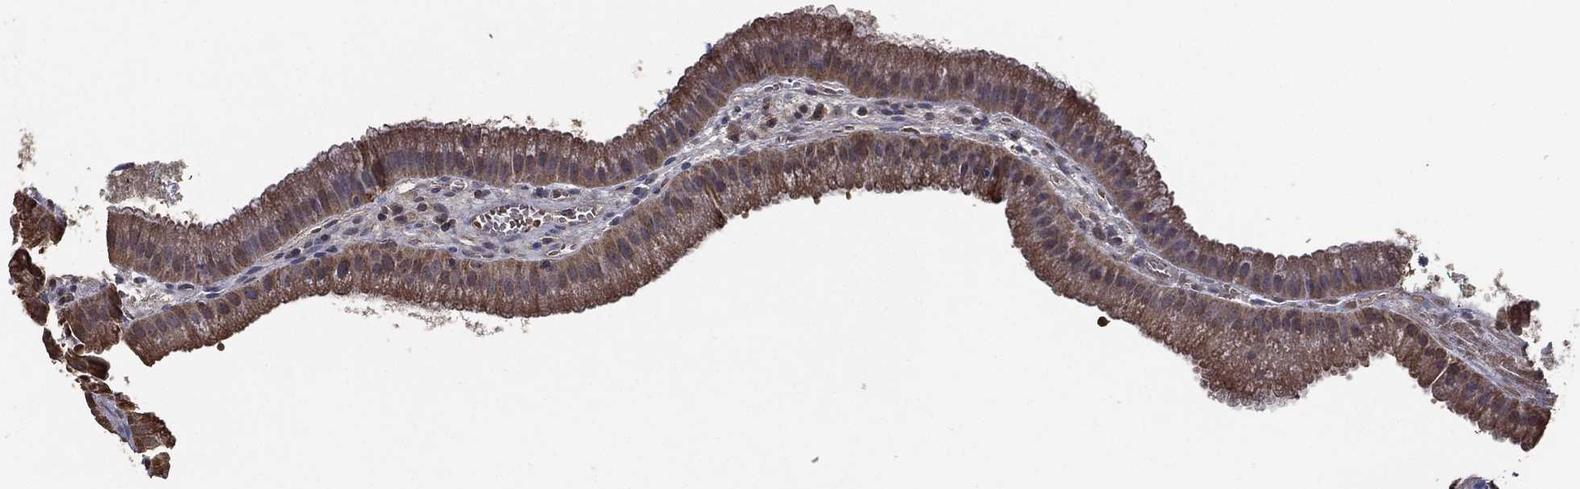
{"staining": {"intensity": "moderate", "quantity": "<25%", "location": "cytoplasmic/membranous"}, "tissue": "gallbladder", "cell_type": "Glandular cells", "image_type": "normal", "snomed": [{"axis": "morphology", "description": "Normal tissue, NOS"}, {"axis": "topography", "description": "Gallbladder"}], "caption": "Protein staining shows moderate cytoplasmic/membranous expression in about <25% of glandular cells in unremarkable gallbladder.", "gene": "EFNA1", "patient": {"sex": "male", "age": 67}}